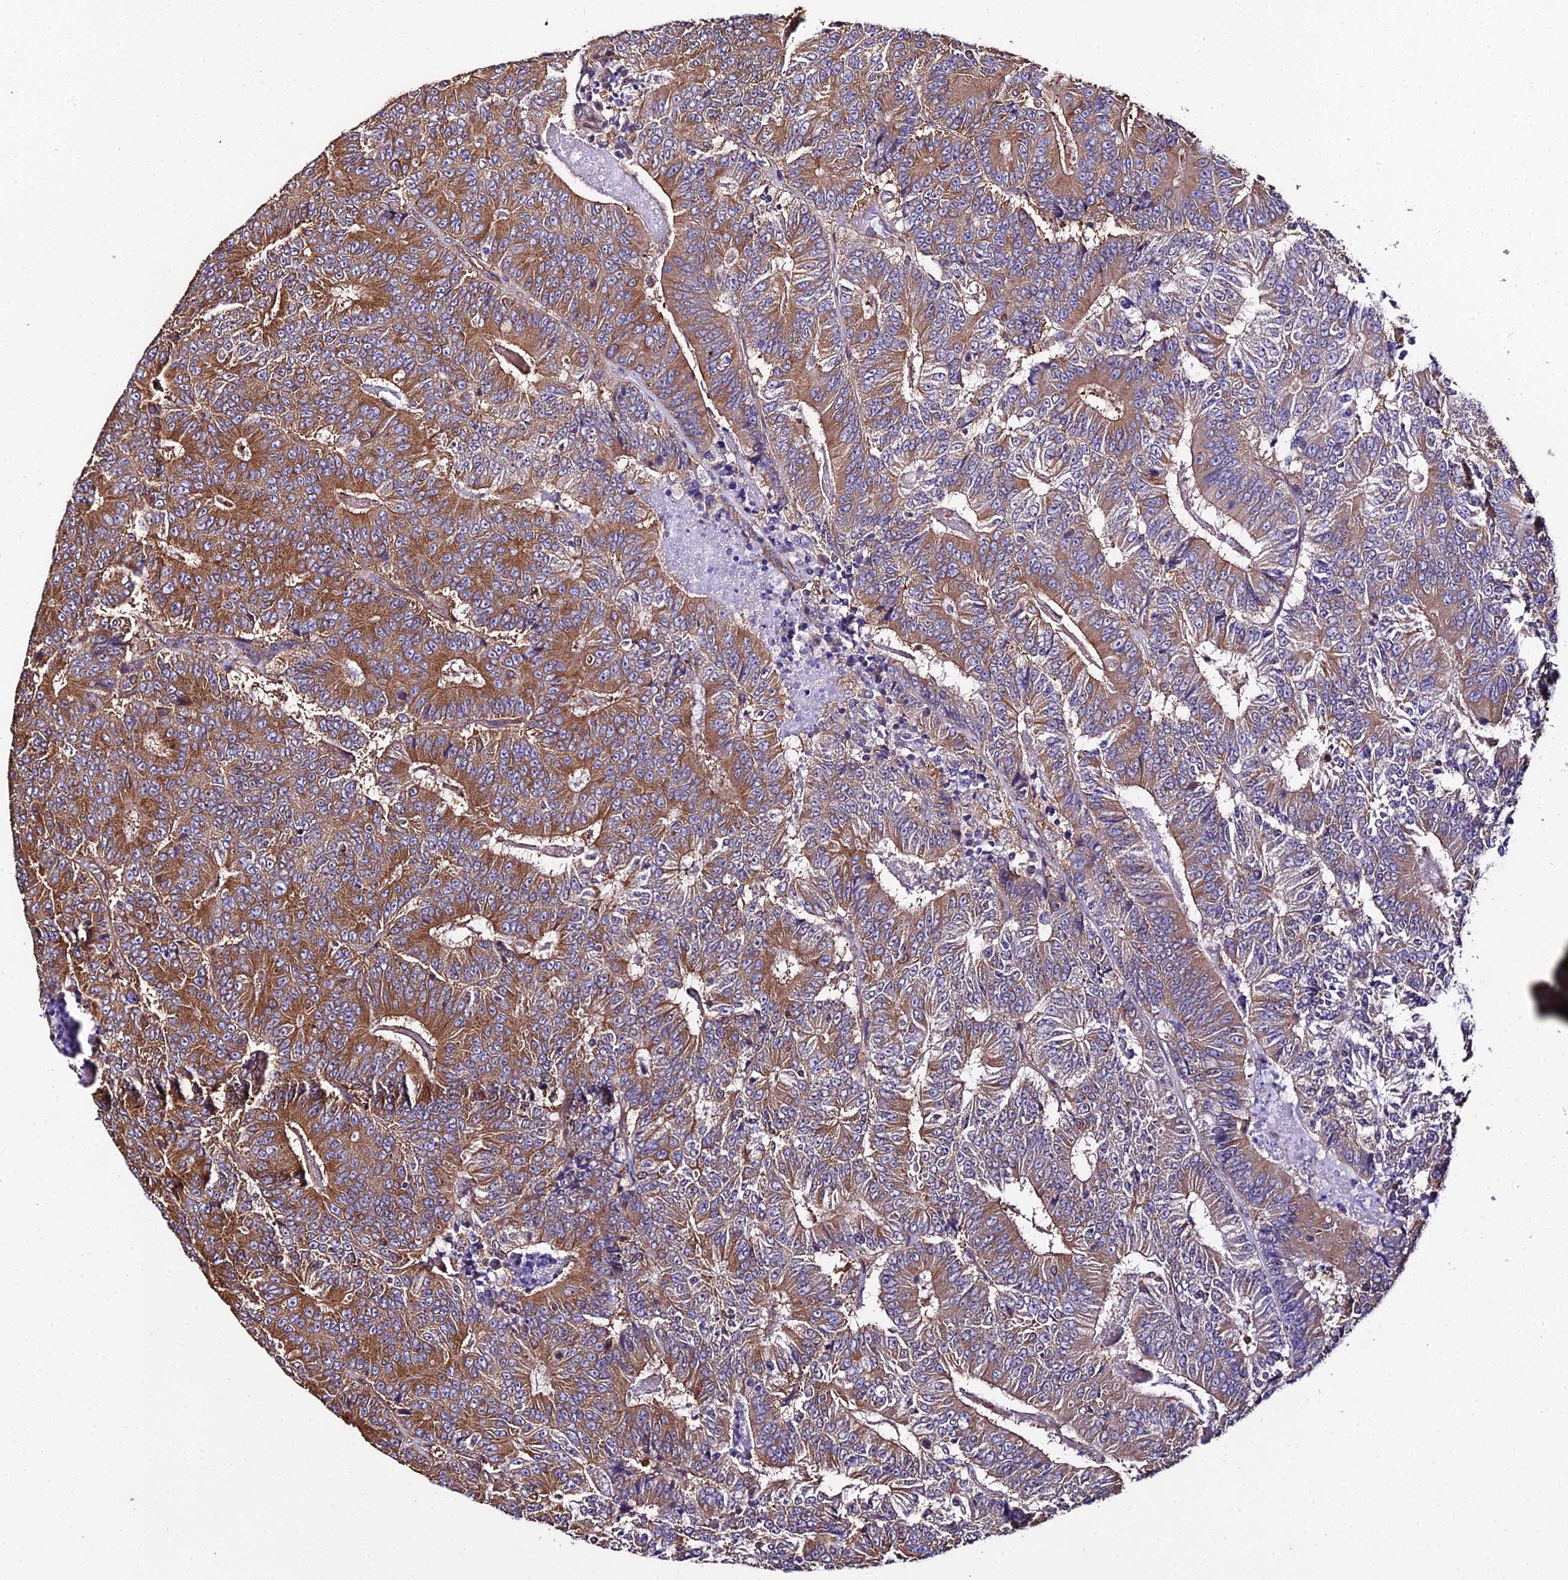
{"staining": {"intensity": "moderate", "quantity": "25%-75%", "location": "cytoplasmic/membranous"}, "tissue": "colorectal cancer", "cell_type": "Tumor cells", "image_type": "cancer", "snomed": [{"axis": "morphology", "description": "Adenocarcinoma, NOS"}, {"axis": "topography", "description": "Colon"}], "caption": "Colorectal cancer (adenocarcinoma) stained with a brown dye demonstrates moderate cytoplasmic/membranous positive positivity in about 25%-75% of tumor cells.", "gene": "TUBA3D", "patient": {"sex": "male", "age": 83}}